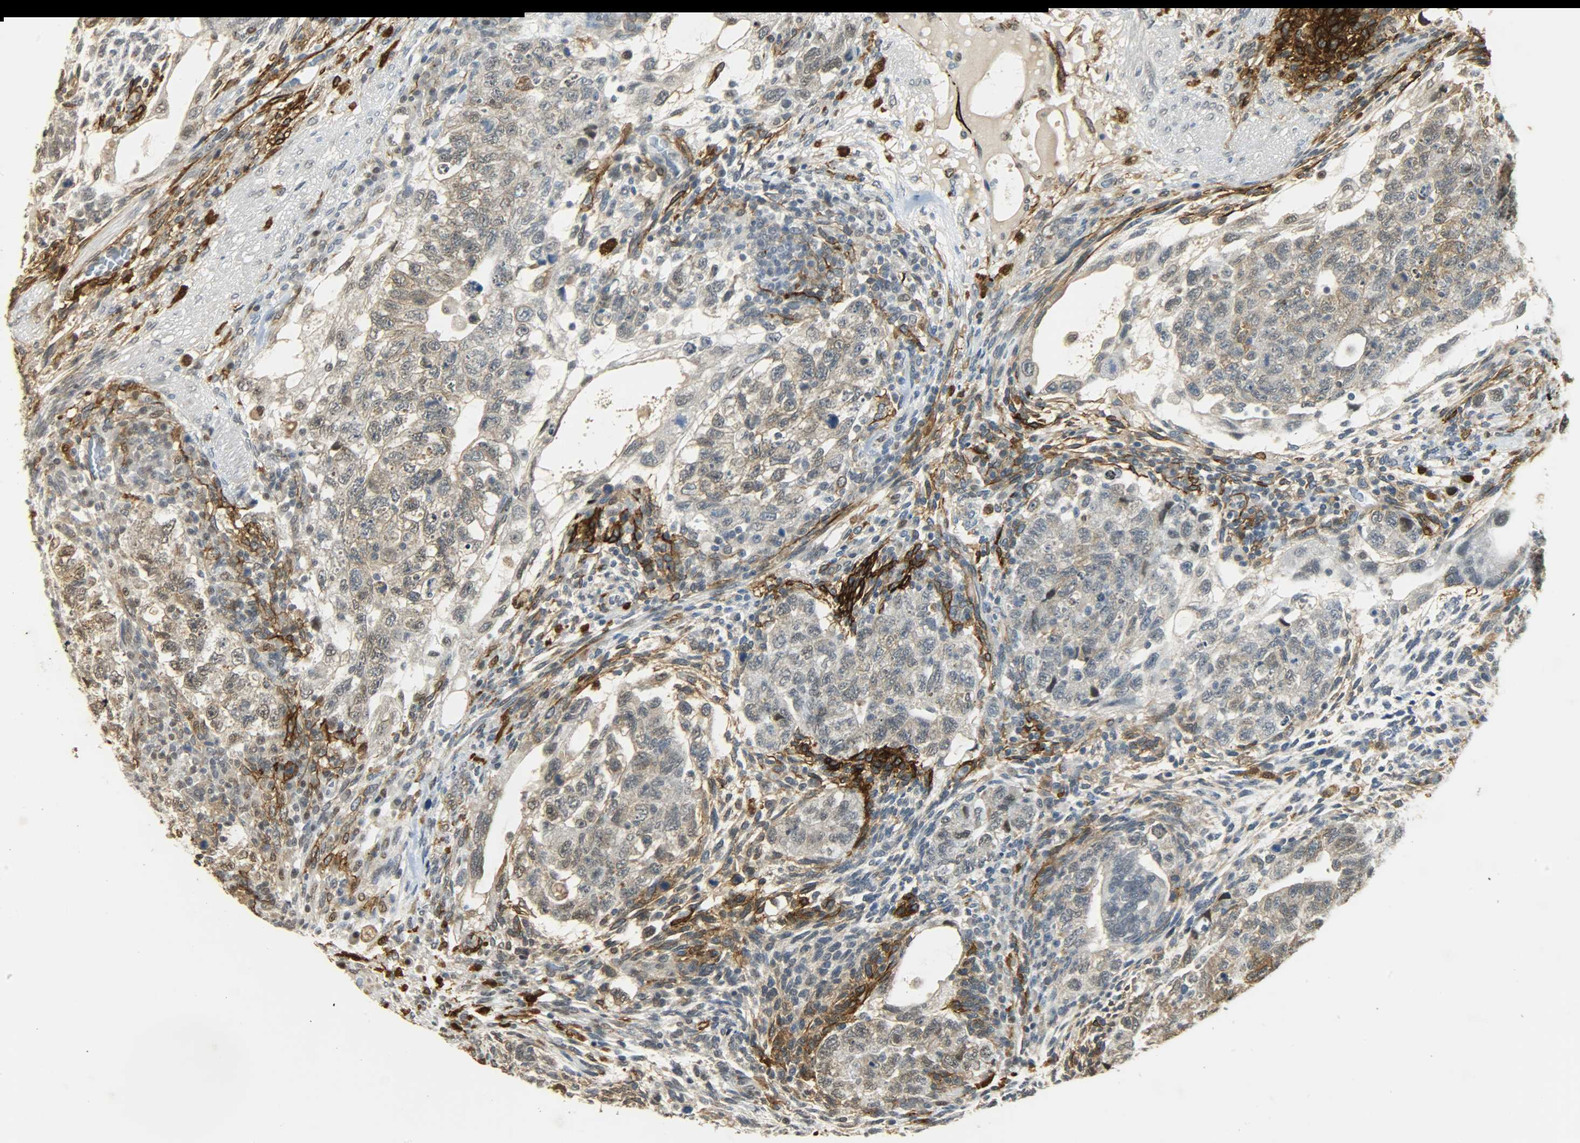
{"staining": {"intensity": "weak", "quantity": "<25%", "location": "nuclear"}, "tissue": "testis cancer", "cell_type": "Tumor cells", "image_type": "cancer", "snomed": [{"axis": "morphology", "description": "Normal tissue, NOS"}, {"axis": "morphology", "description": "Carcinoma, Embryonal, NOS"}, {"axis": "topography", "description": "Testis"}], "caption": "Immunohistochemistry image of embryonal carcinoma (testis) stained for a protein (brown), which reveals no expression in tumor cells.", "gene": "NGFR", "patient": {"sex": "male", "age": 36}}